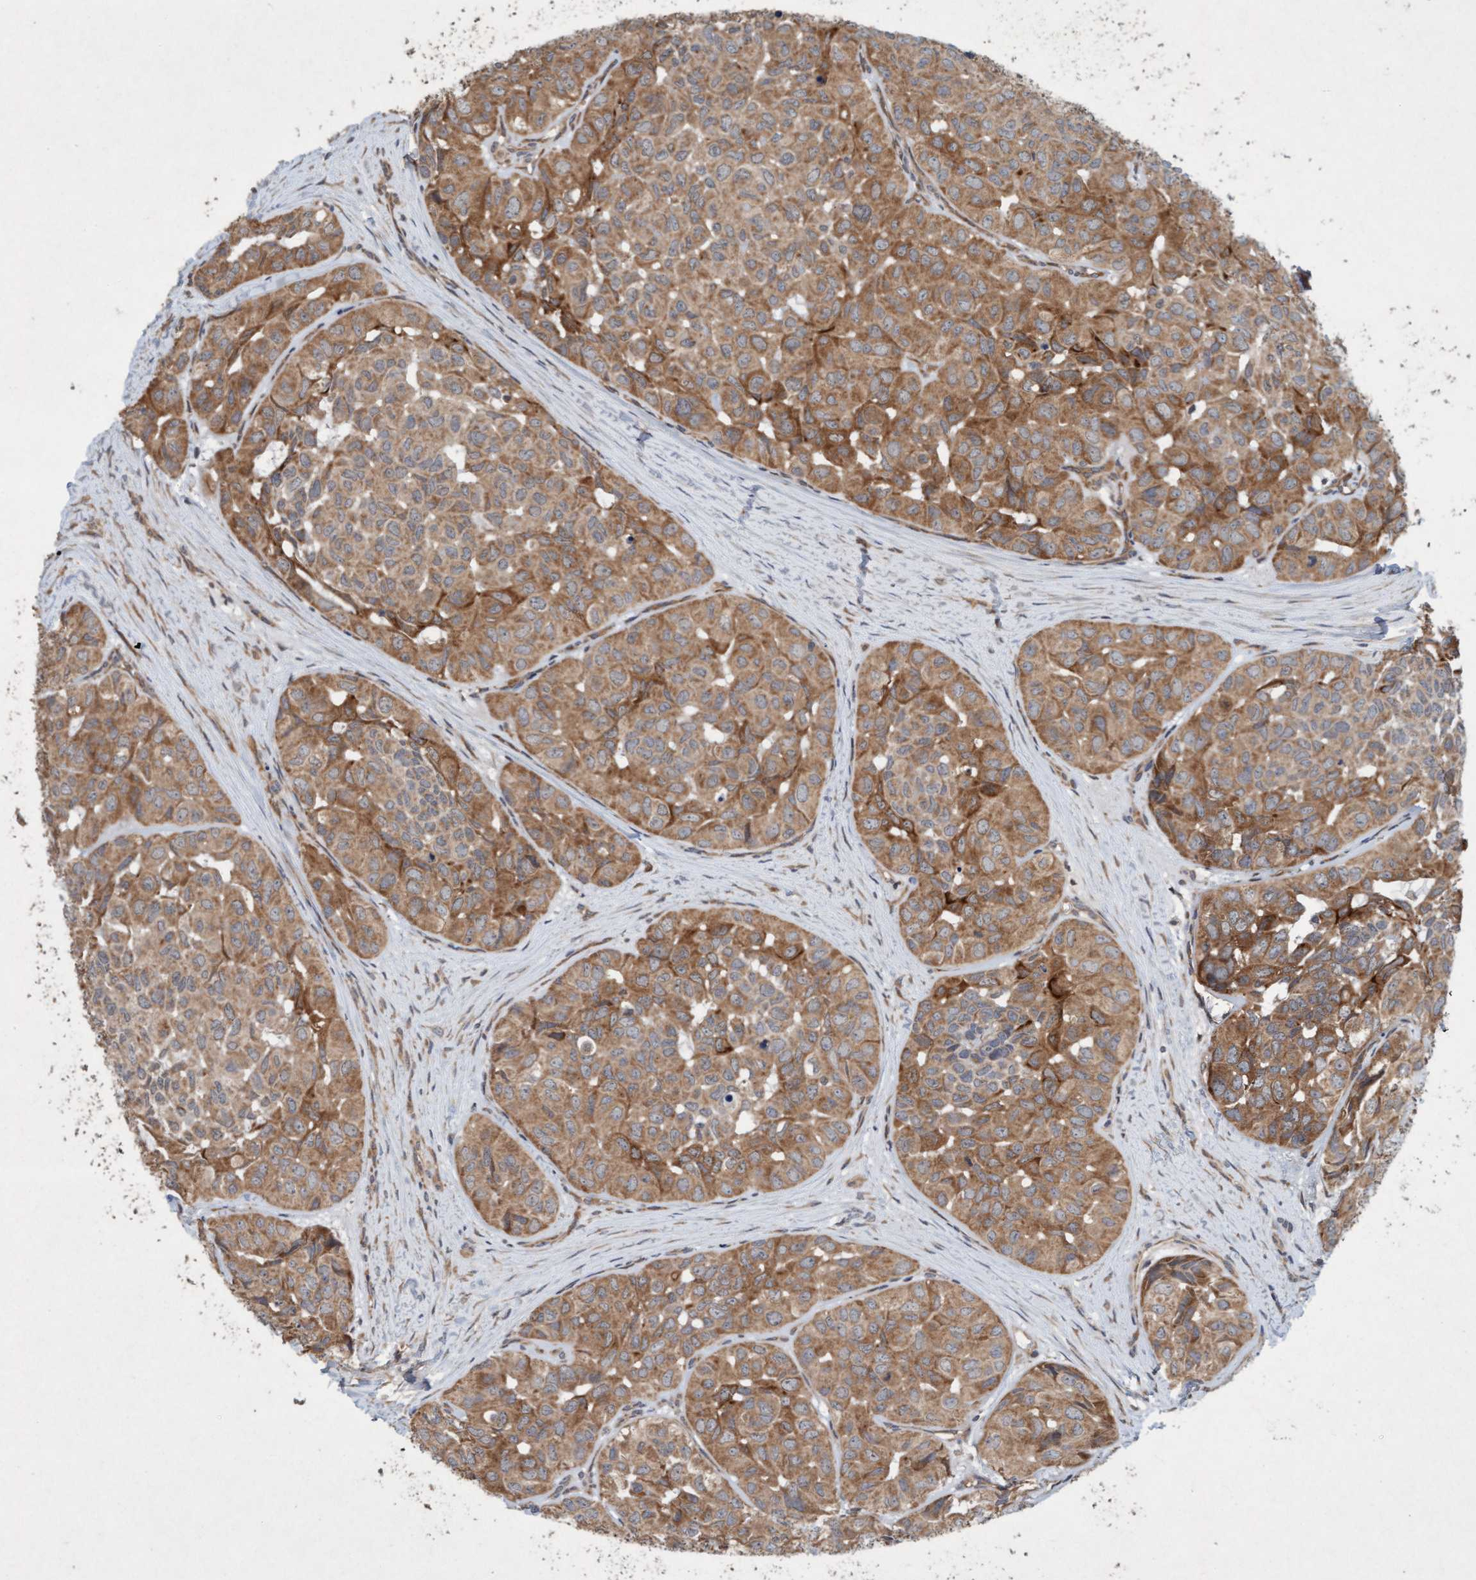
{"staining": {"intensity": "strong", "quantity": ">75%", "location": "cytoplasmic/membranous"}, "tissue": "head and neck cancer", "cell_type": "Tumor cells", "image_type": "cancer", "snomed": [{"axis": "morphology", "description": "Adenocarcinoma, NOS"}, {"axis": "topography", "description": "Salivary gland, NOS"}, {"axis": "topography", "description": "Head-Neck"}], "caption": "Immunohistochemistry staining of head and neck cancer (adenocarcinoma), which demonstrates high levels of strong cytoplasmic/membranous positivity in approximately >75% of tumor cells indicating strong cytoplasmic/membranous protein staining. The staining was performed using DAB (3,3'-diaminobenzidine) (brown) for protein detection and nuclei were counterstained in hematoxylin (blue).", "gene": "MLXIP", "patient": {"sex": "female", "age": 76}}